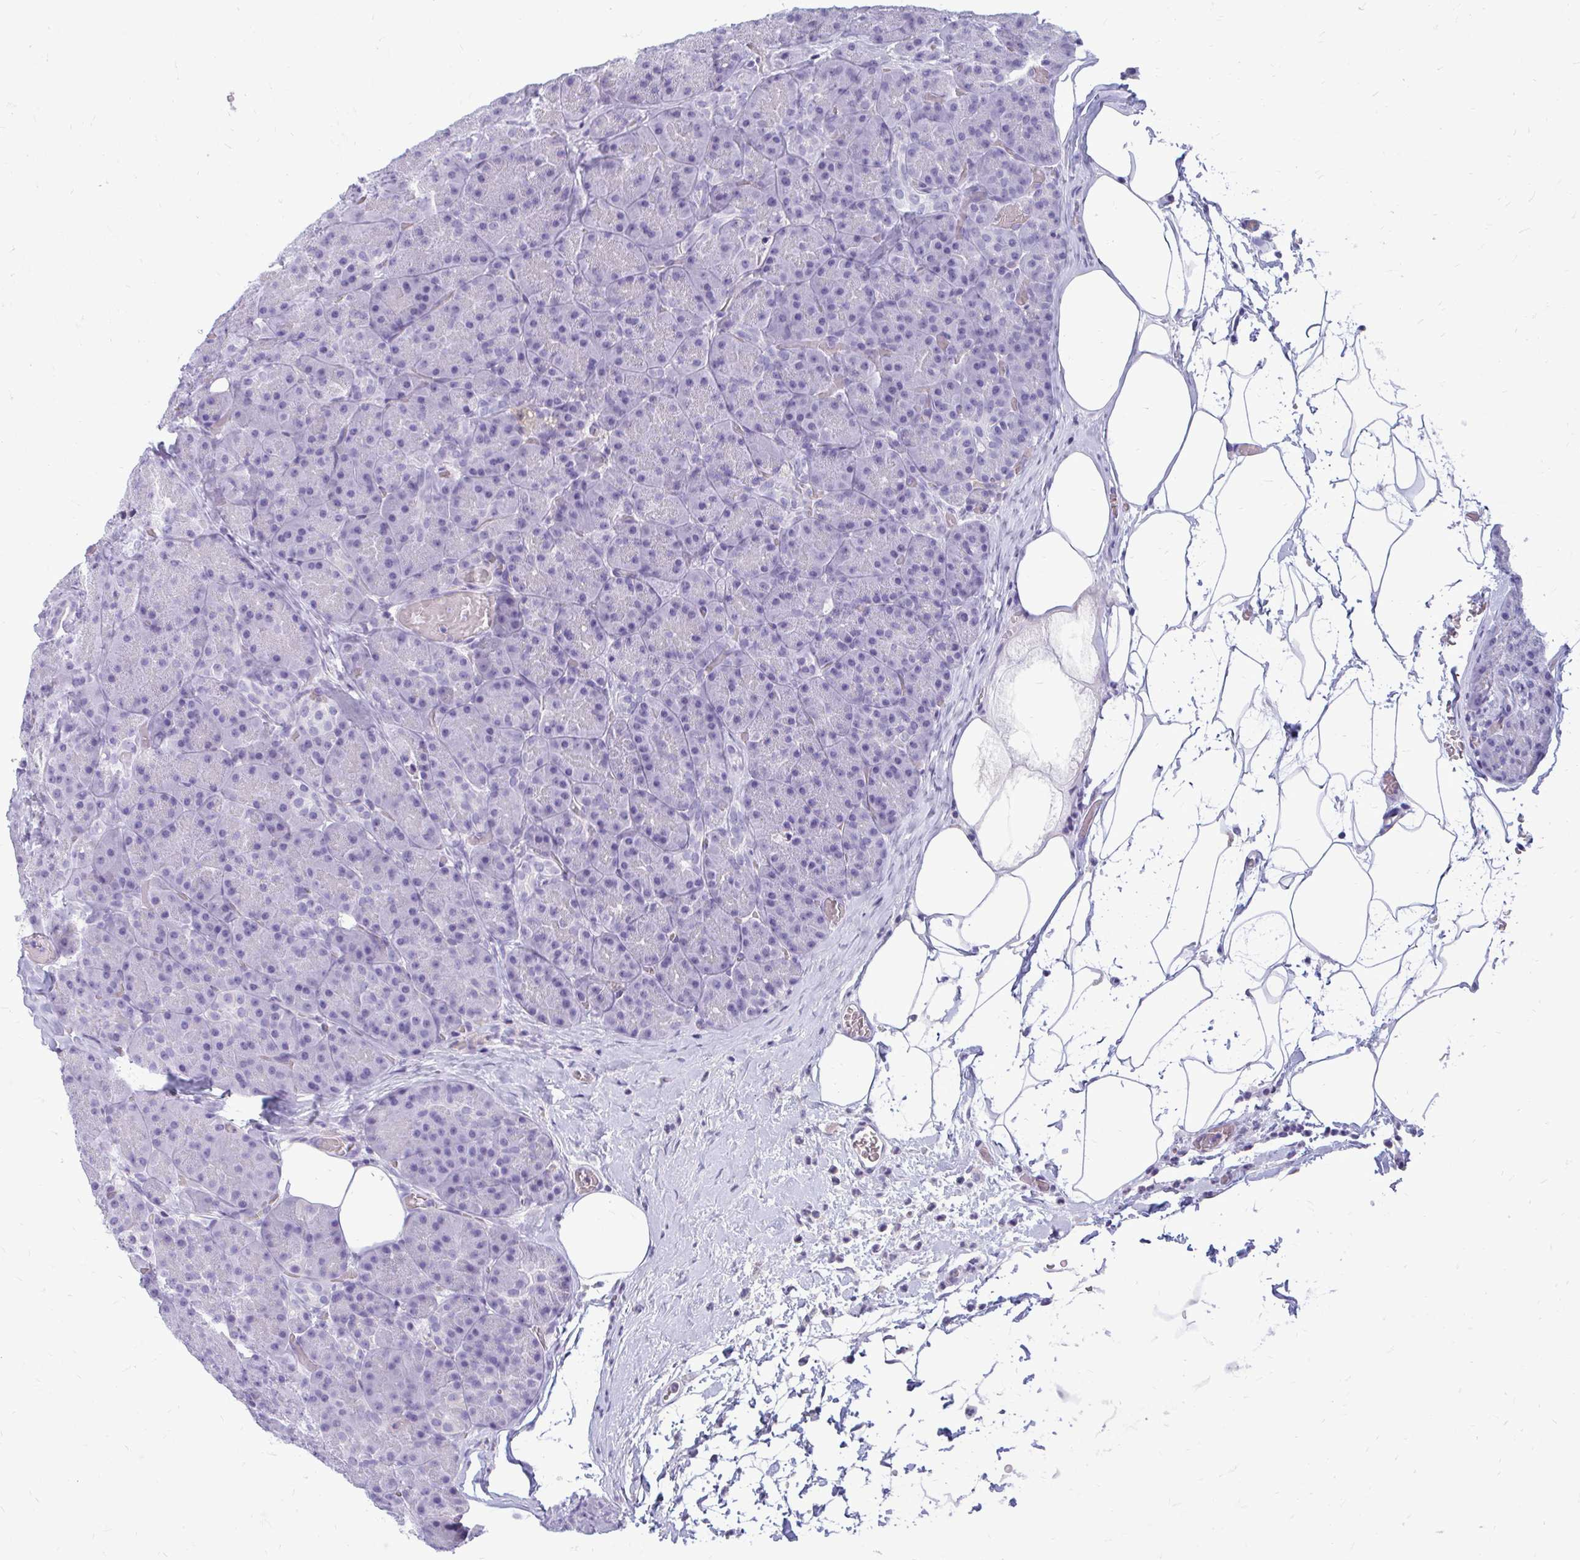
{"staining": {"intensity": "negative", "quantity": "none", "location": "none"}, "tissue": "pancreas", "cell_type": "Exocrine glandular cells", "image_type": "normal", "snomed": [{"axis": "morphology", "description": "Normal tissue, NOS"}, {"axis": "topography", "description": "Pancreas"}], "caption": "Benign pancreas was stained to show a protein in brown. There is no significant expression in exocrine glandular cells.", "gene": "FABP3", "patient": {"sex": "male", "age": 57}}